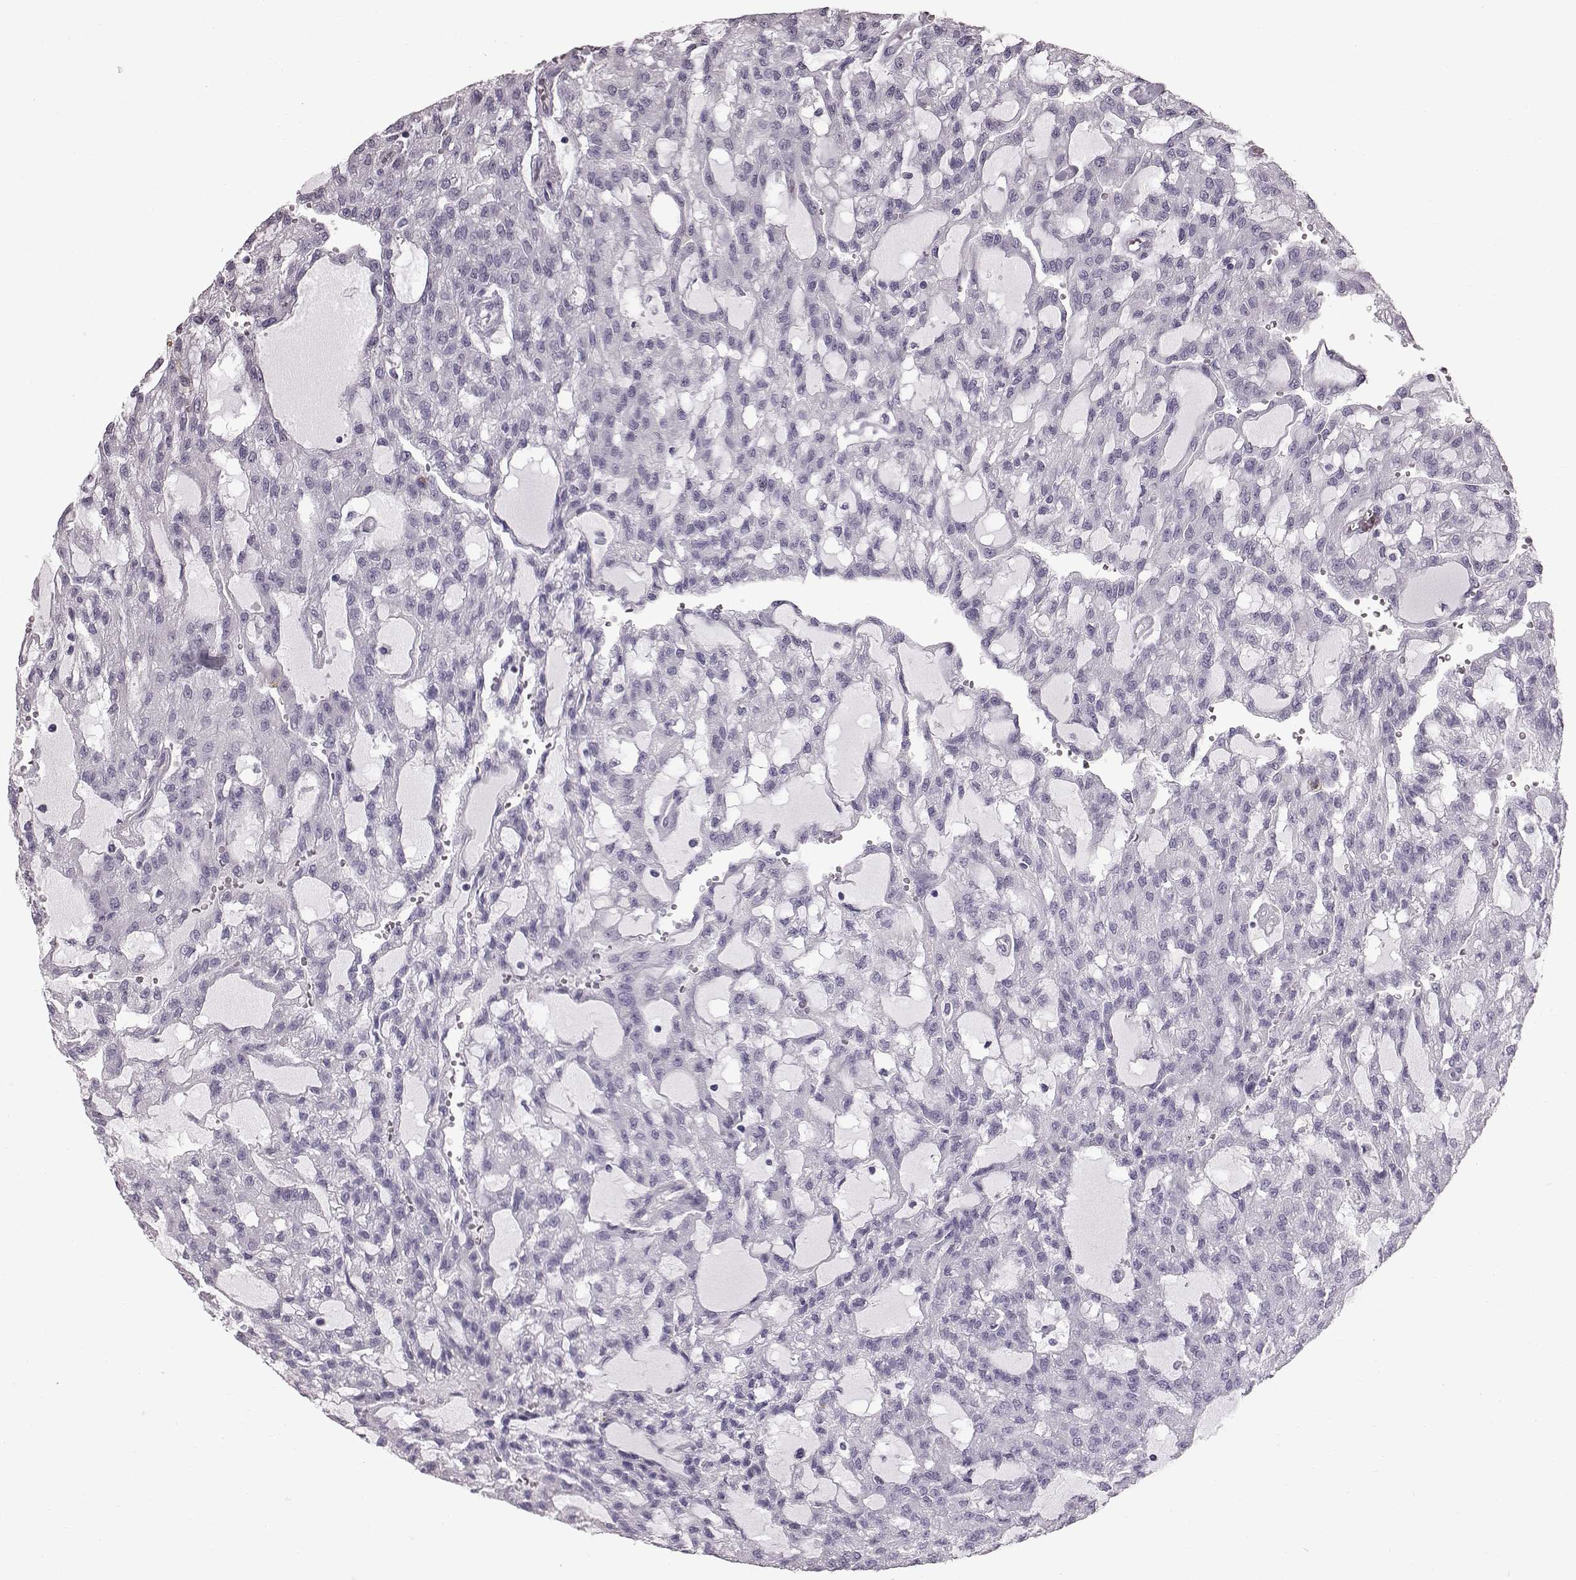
{"staining": {"intensity": "negative", "quantity": "none", "location": "none"}, "tissue": "renal cancer", "cell_type": "Tumor cells", "image_type": "cancer", "snomed": [{"axis": "morphology", "description": "Adenocarcinoma, NOS"}, {"axis": "topography", "description": "Kidney"}], "caption": "This is a image of immunohistochemistry staining of renal cancer (adenocarcinoma), which shows no positivity in tumor cells.", "gene": "TCHHL1", "patient": {"sex": "male", "age": 63}}